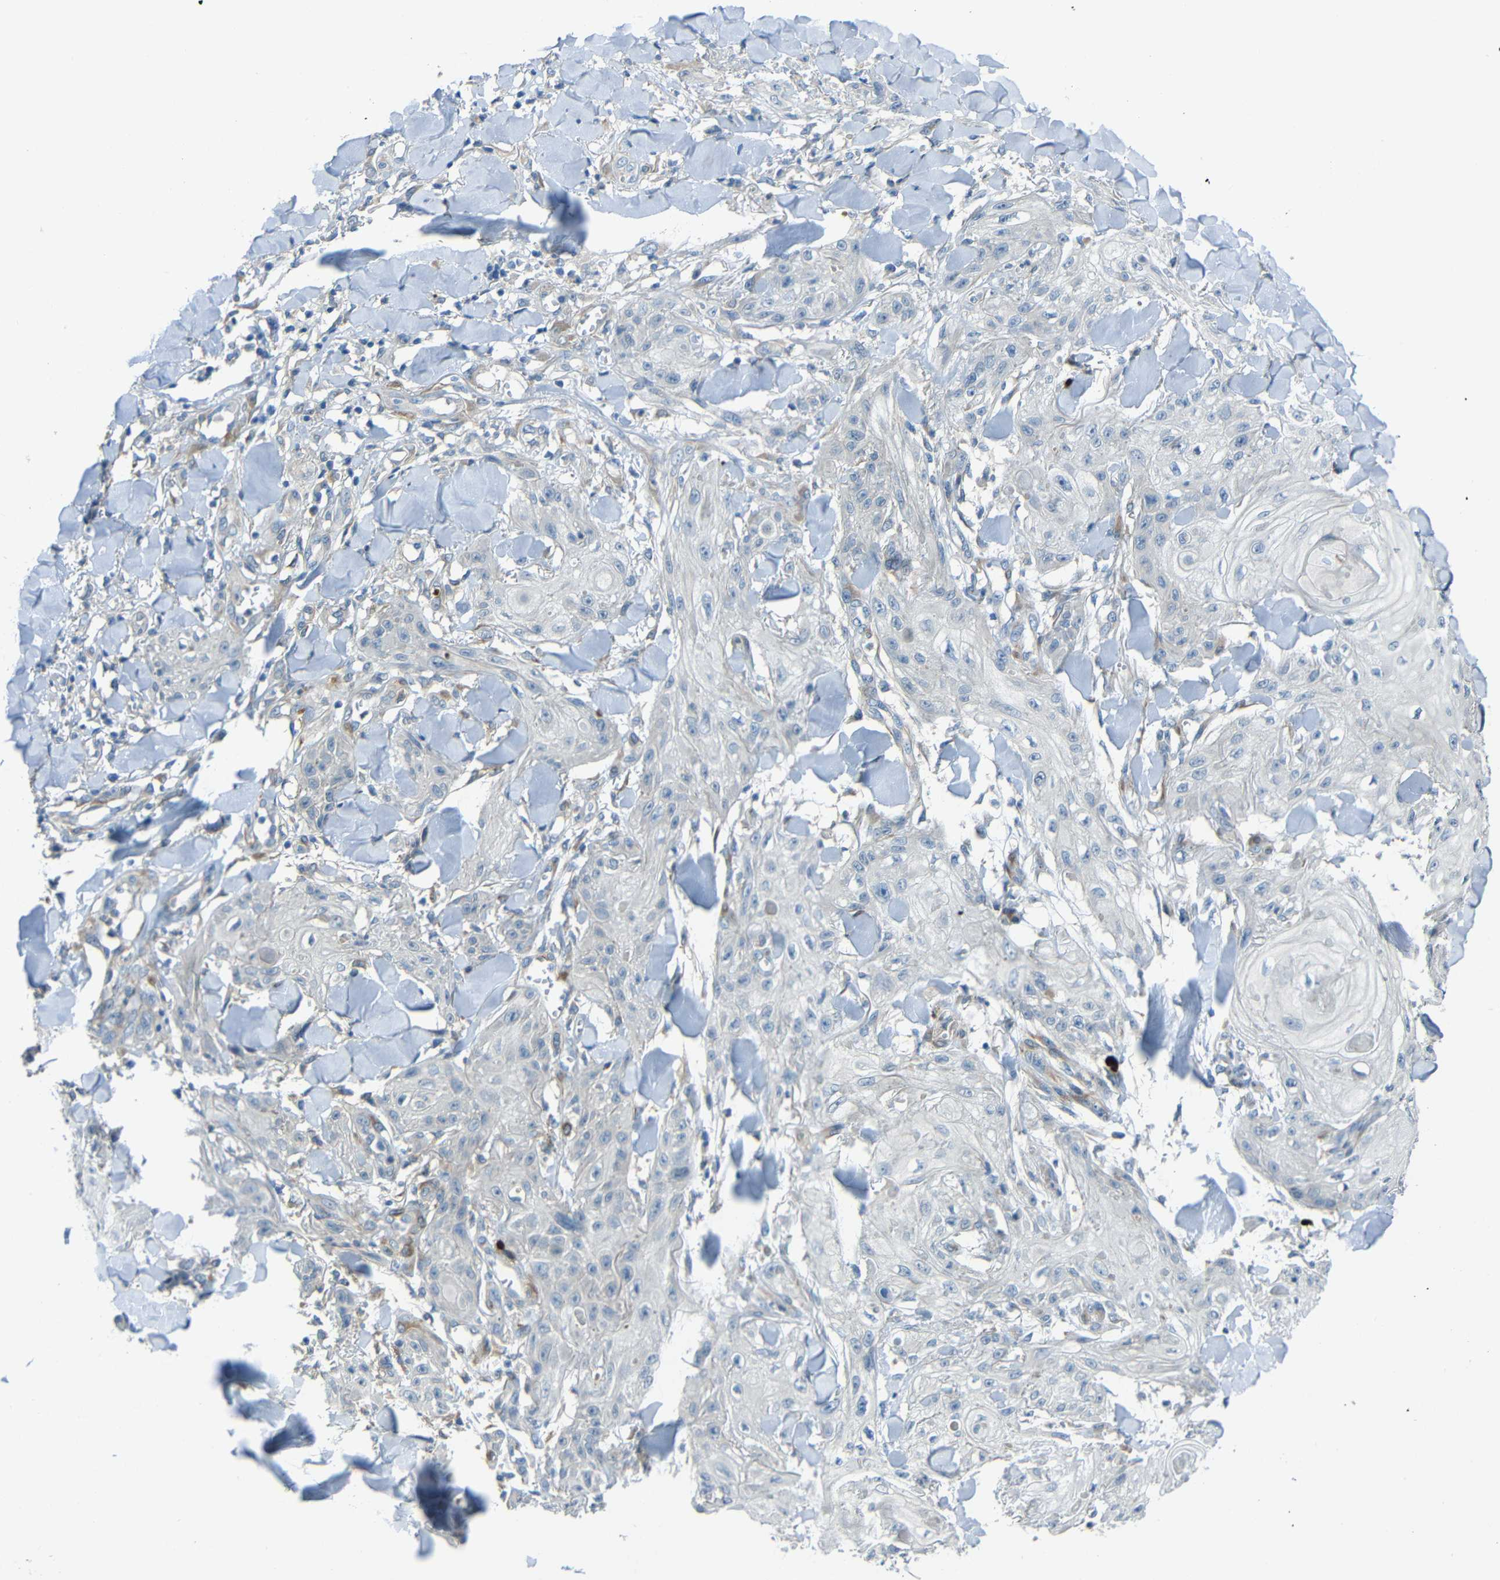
{"staining": {"intensity": "negative", "quantity": "none", "location": "none"}, "tissue": "skin cancer", "cell_type": "Tumor cells", "image_type": "cancer", "snomed": [{"axis": "morphology", "description": "Squamous cell carcinoma, NOS"}, {"axis": "topography", "description": "Skin"}], "caption": "Immunohistochemistry (IHC) image of human skin squamous cell carcinoma stained for a protein (brown), which exhibits no positivity in tumor cells.", "gene": "DCLK1", "patient": {"sex": "male", "age": 74}}